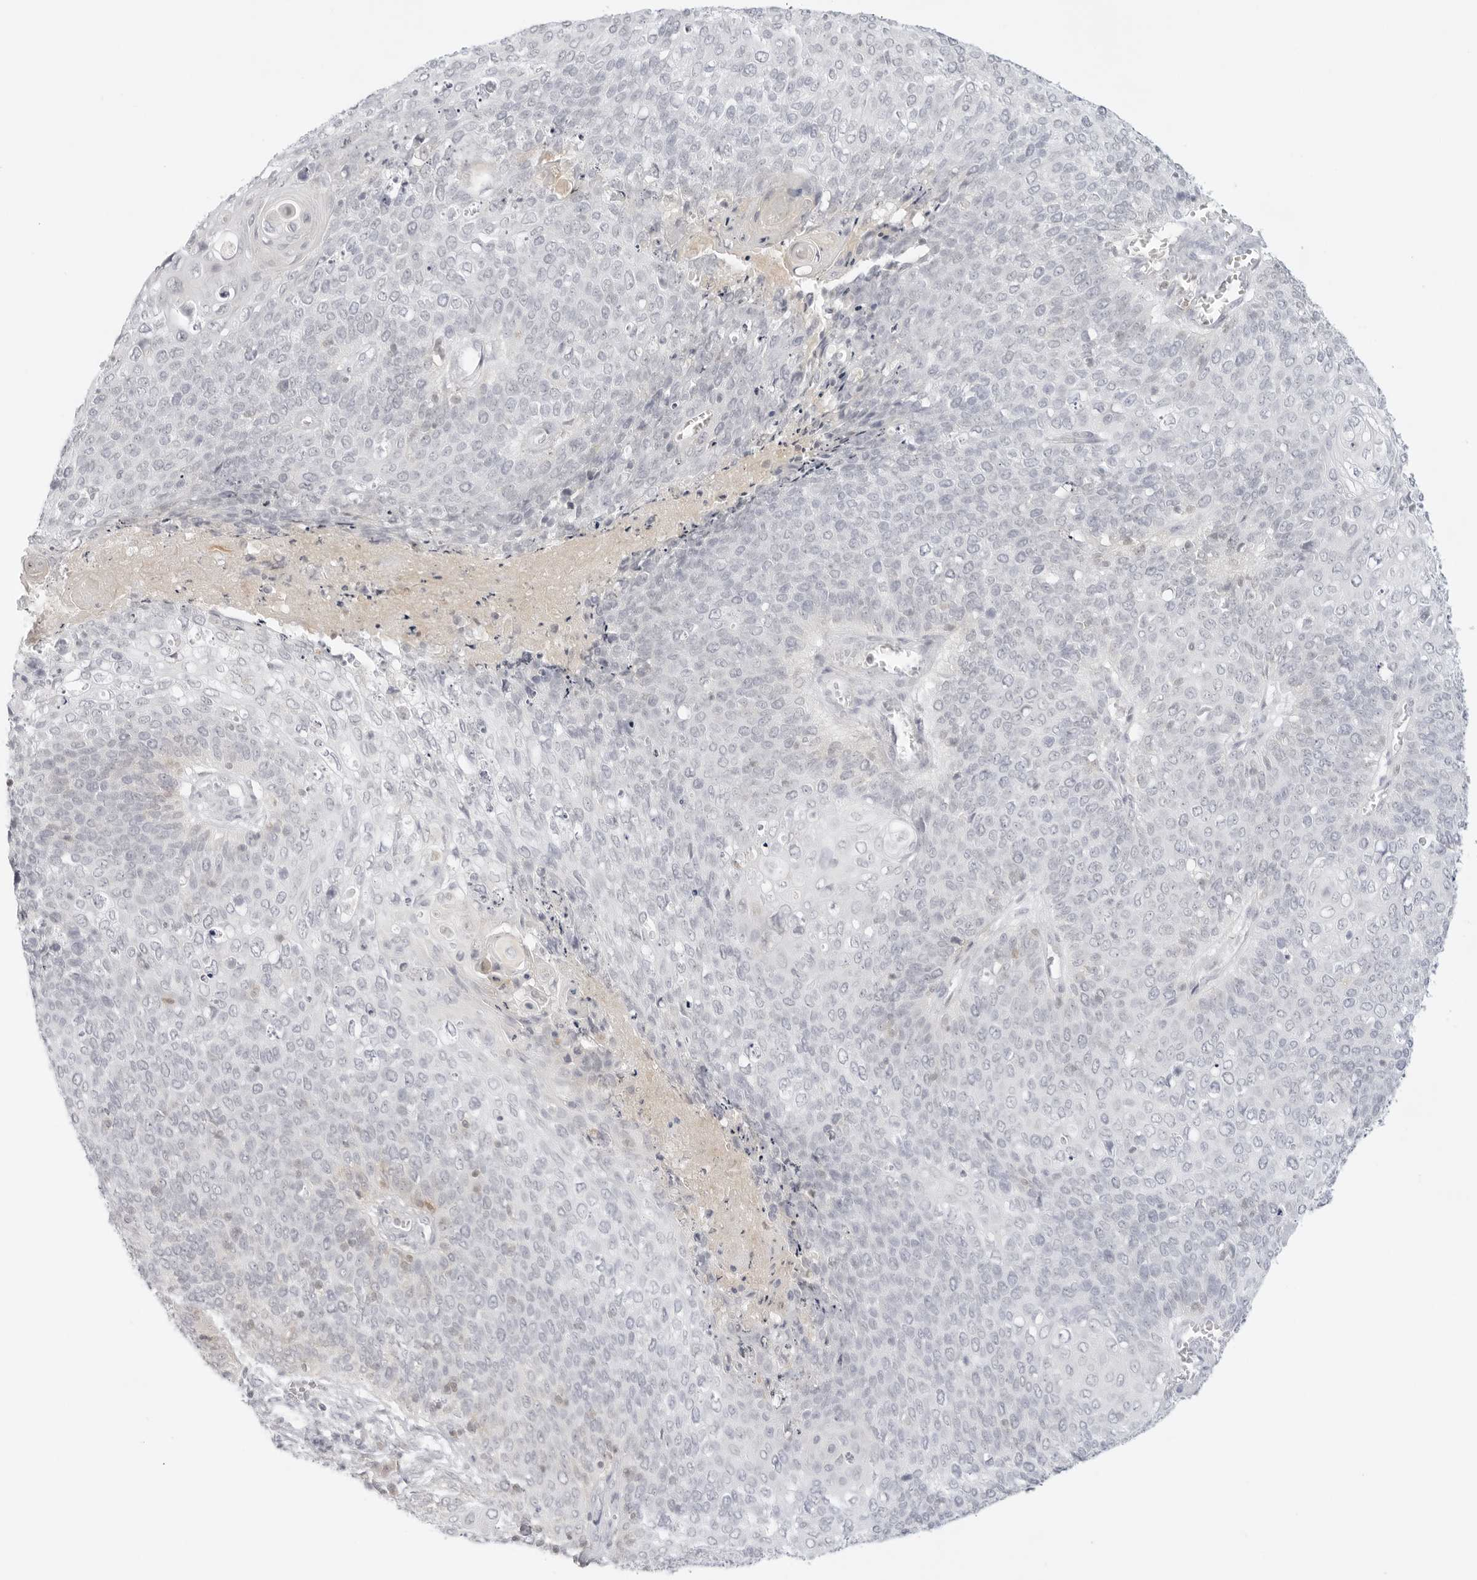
{"staining": {"intensity": "negative", "quantity": "none", "location": "none"}, "tissue": "cervical cancer", "cell_type": "Tumor cells", "image_type": "cancer", "snomed": [{"axis": "morphology", "description": "Squamous cell carcinoma, NOS"}, {"axis": "topography", "description": "Cervix"}], "caption": "Protein analysis of cervical cancer (squamous cell carcinoma) exhibits no significant staining in tumor cells.", "gene": "TNFRSF14", "patient": {"sex": "female", "age": 39}}